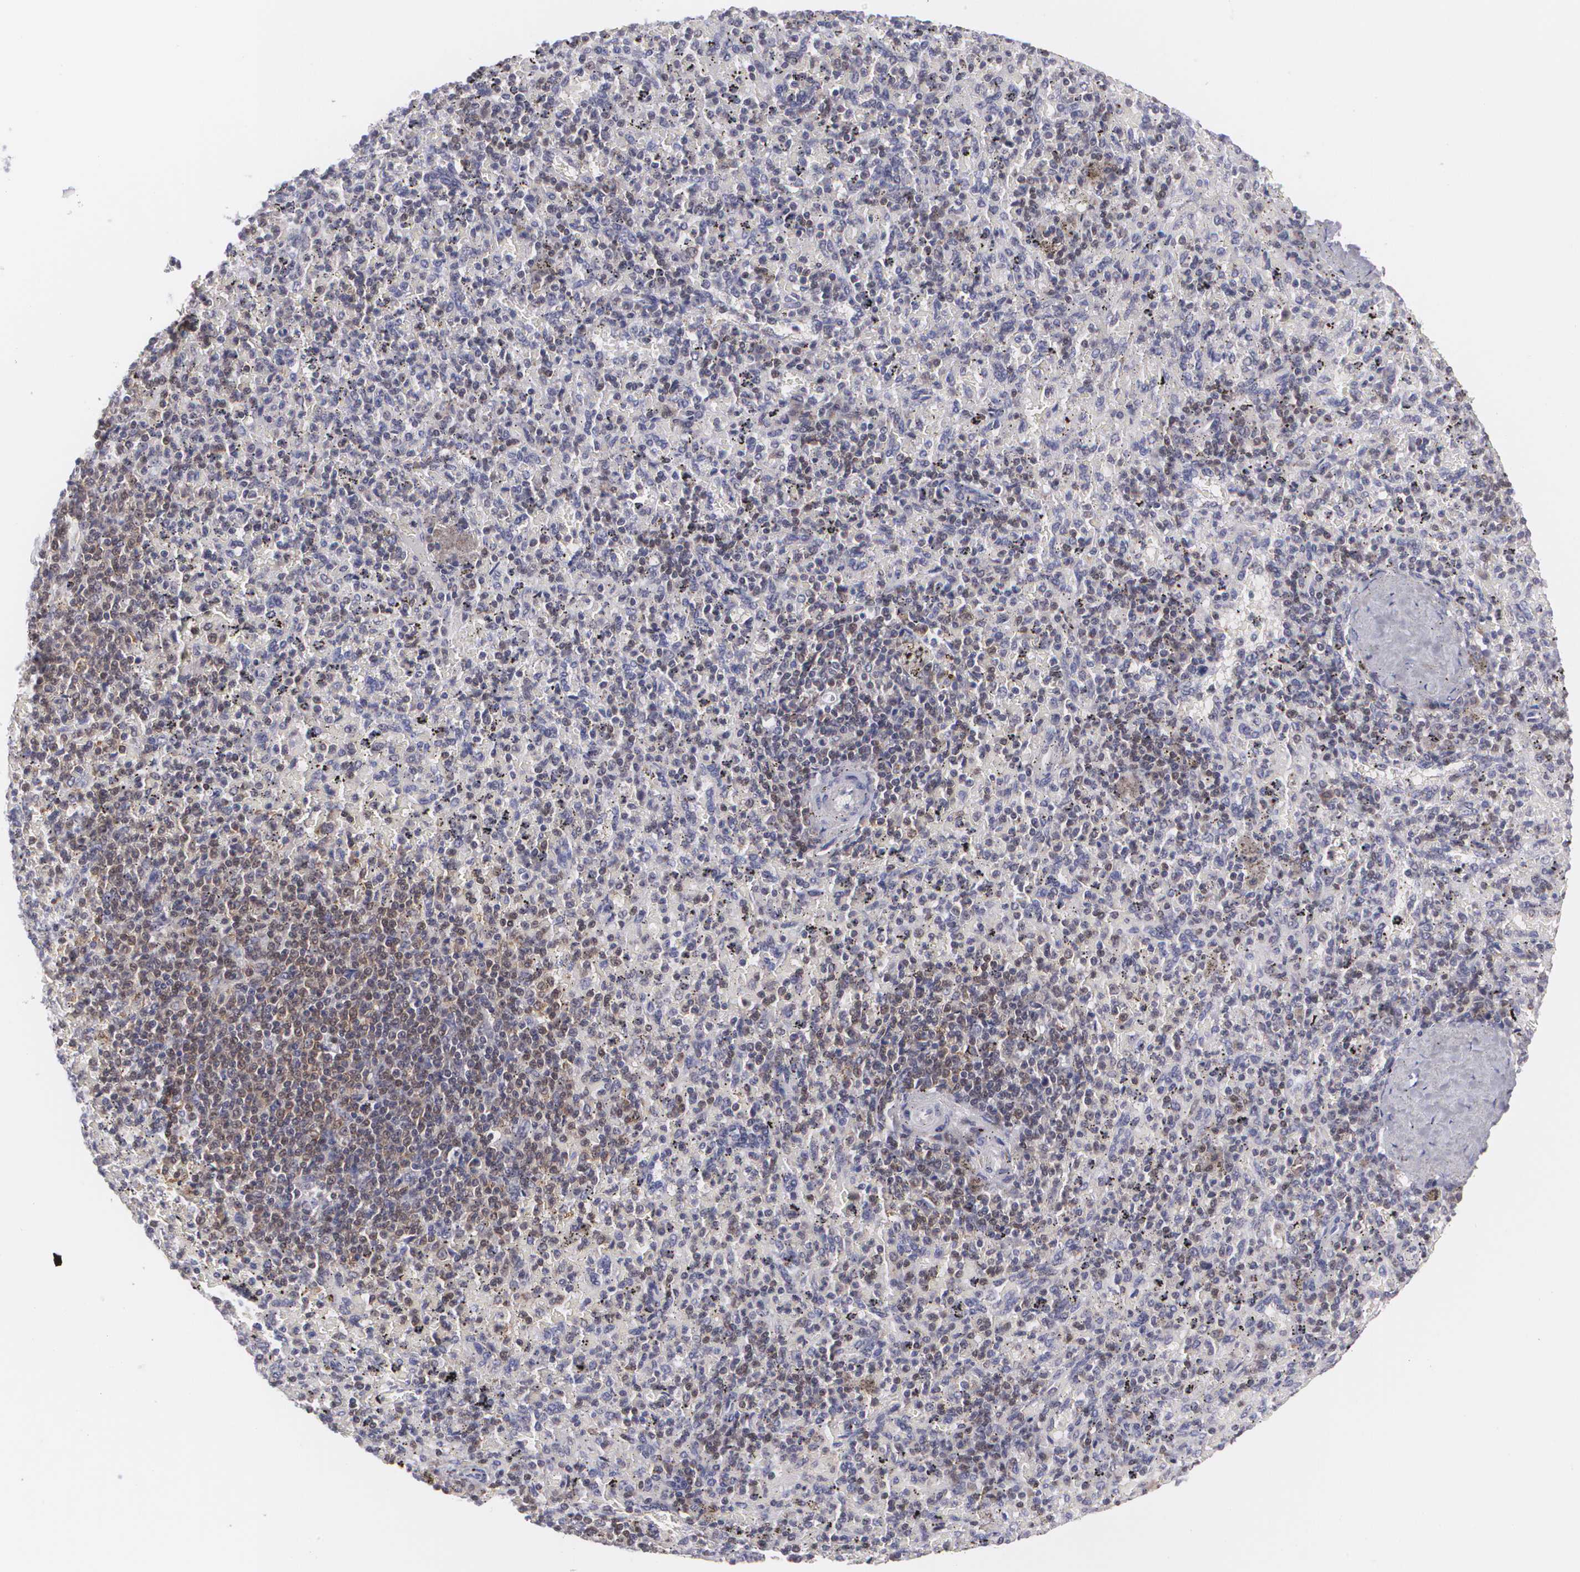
{"staining": {"intensity": "negative", "quantity": "none", "location": "none"}, "tissue": "spleen", "cell_type": "Cells in red pulp", "image_type": "normal", "snomed": [{"axis": "morphology", "description": "Normal tissue, NOS"}, {"axis": "topography", "description": "Spleen"}], "caption": "DAB immunohistochemical staining of unremarkable spleen exhibits no significant staining in cells in red pulp. (DAB (3,3'-diaminobenzidine) IHC, high magnification).", "gene": "BCL10", "patient": {"sex": "female", "age": 43}}